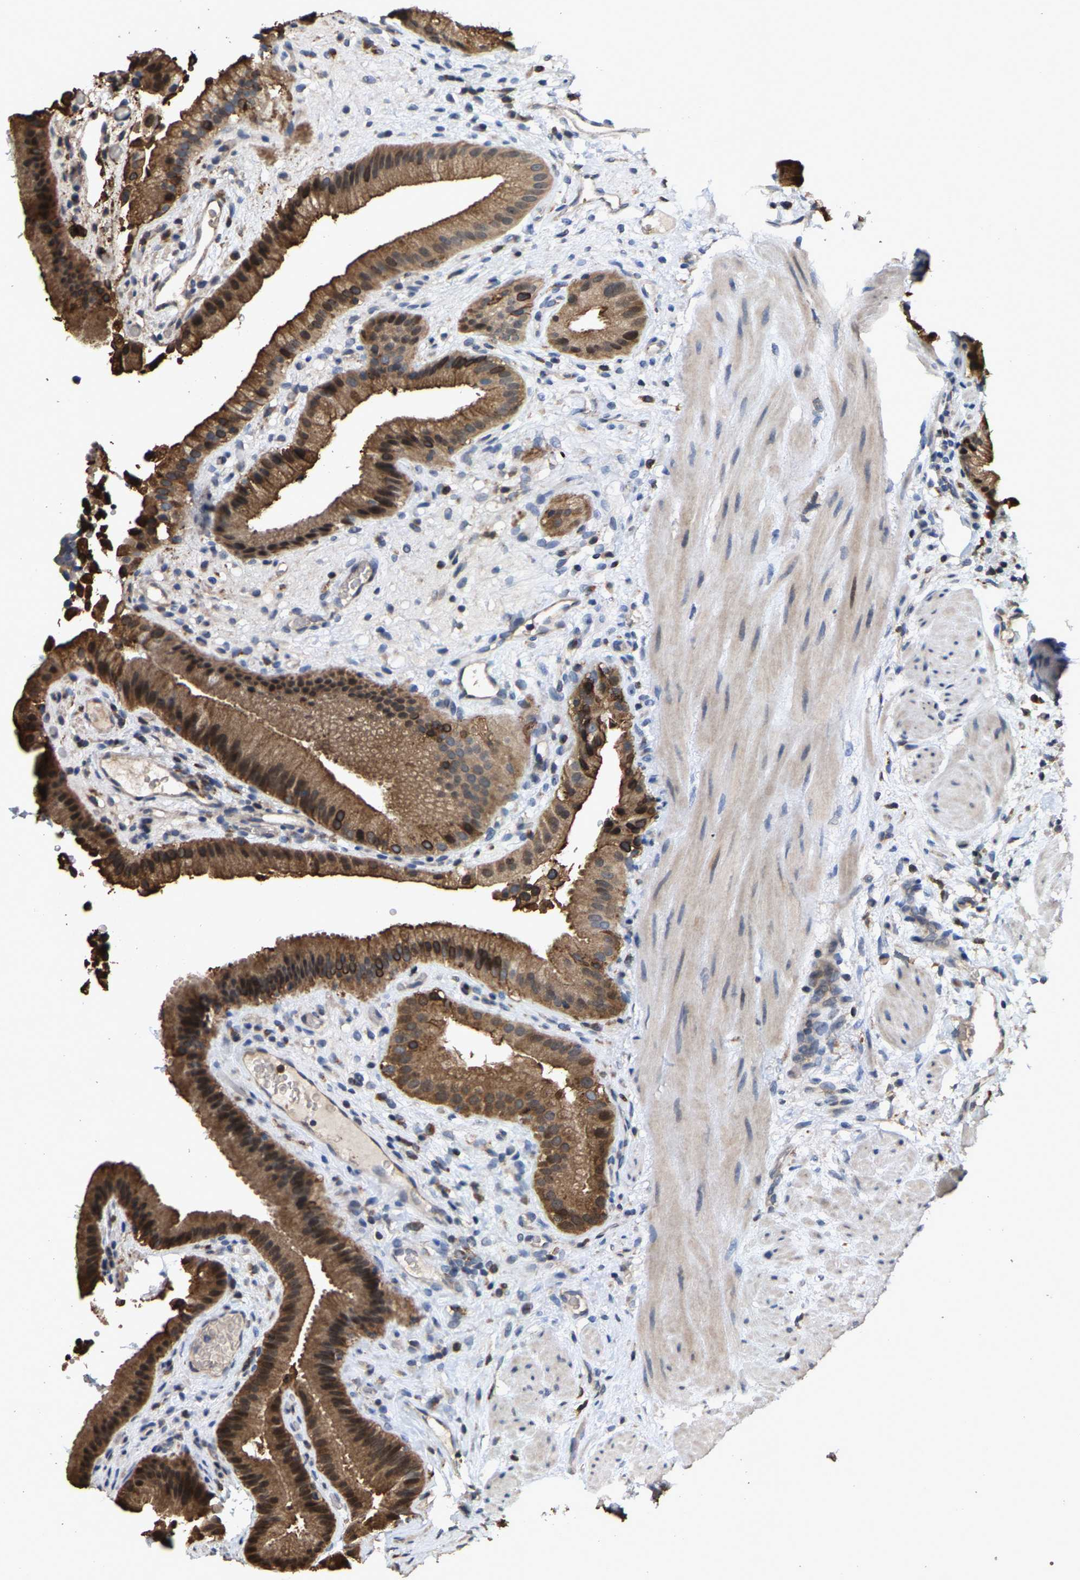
{"staining": {"intensity": "strong", "quantity": ">75%", "location": "cytoplasmic/membranous"}, "tissue": "gallbladder", "cell_type": "Glandular cells", "image_type": "normal", "snomed": [{"axis": "morphology", "description": "Normal tissue, NOS"}, {"axis": "topography", "description": "Gallbladder"}], "caption": "Human gallbladder stained for a protein (brown) reveals strong cytoplasmic/membranous positive positivity in about >75% of glandular cells.", "gene": "TDRKH", "patient": {"sex": "male", "age": 49}}